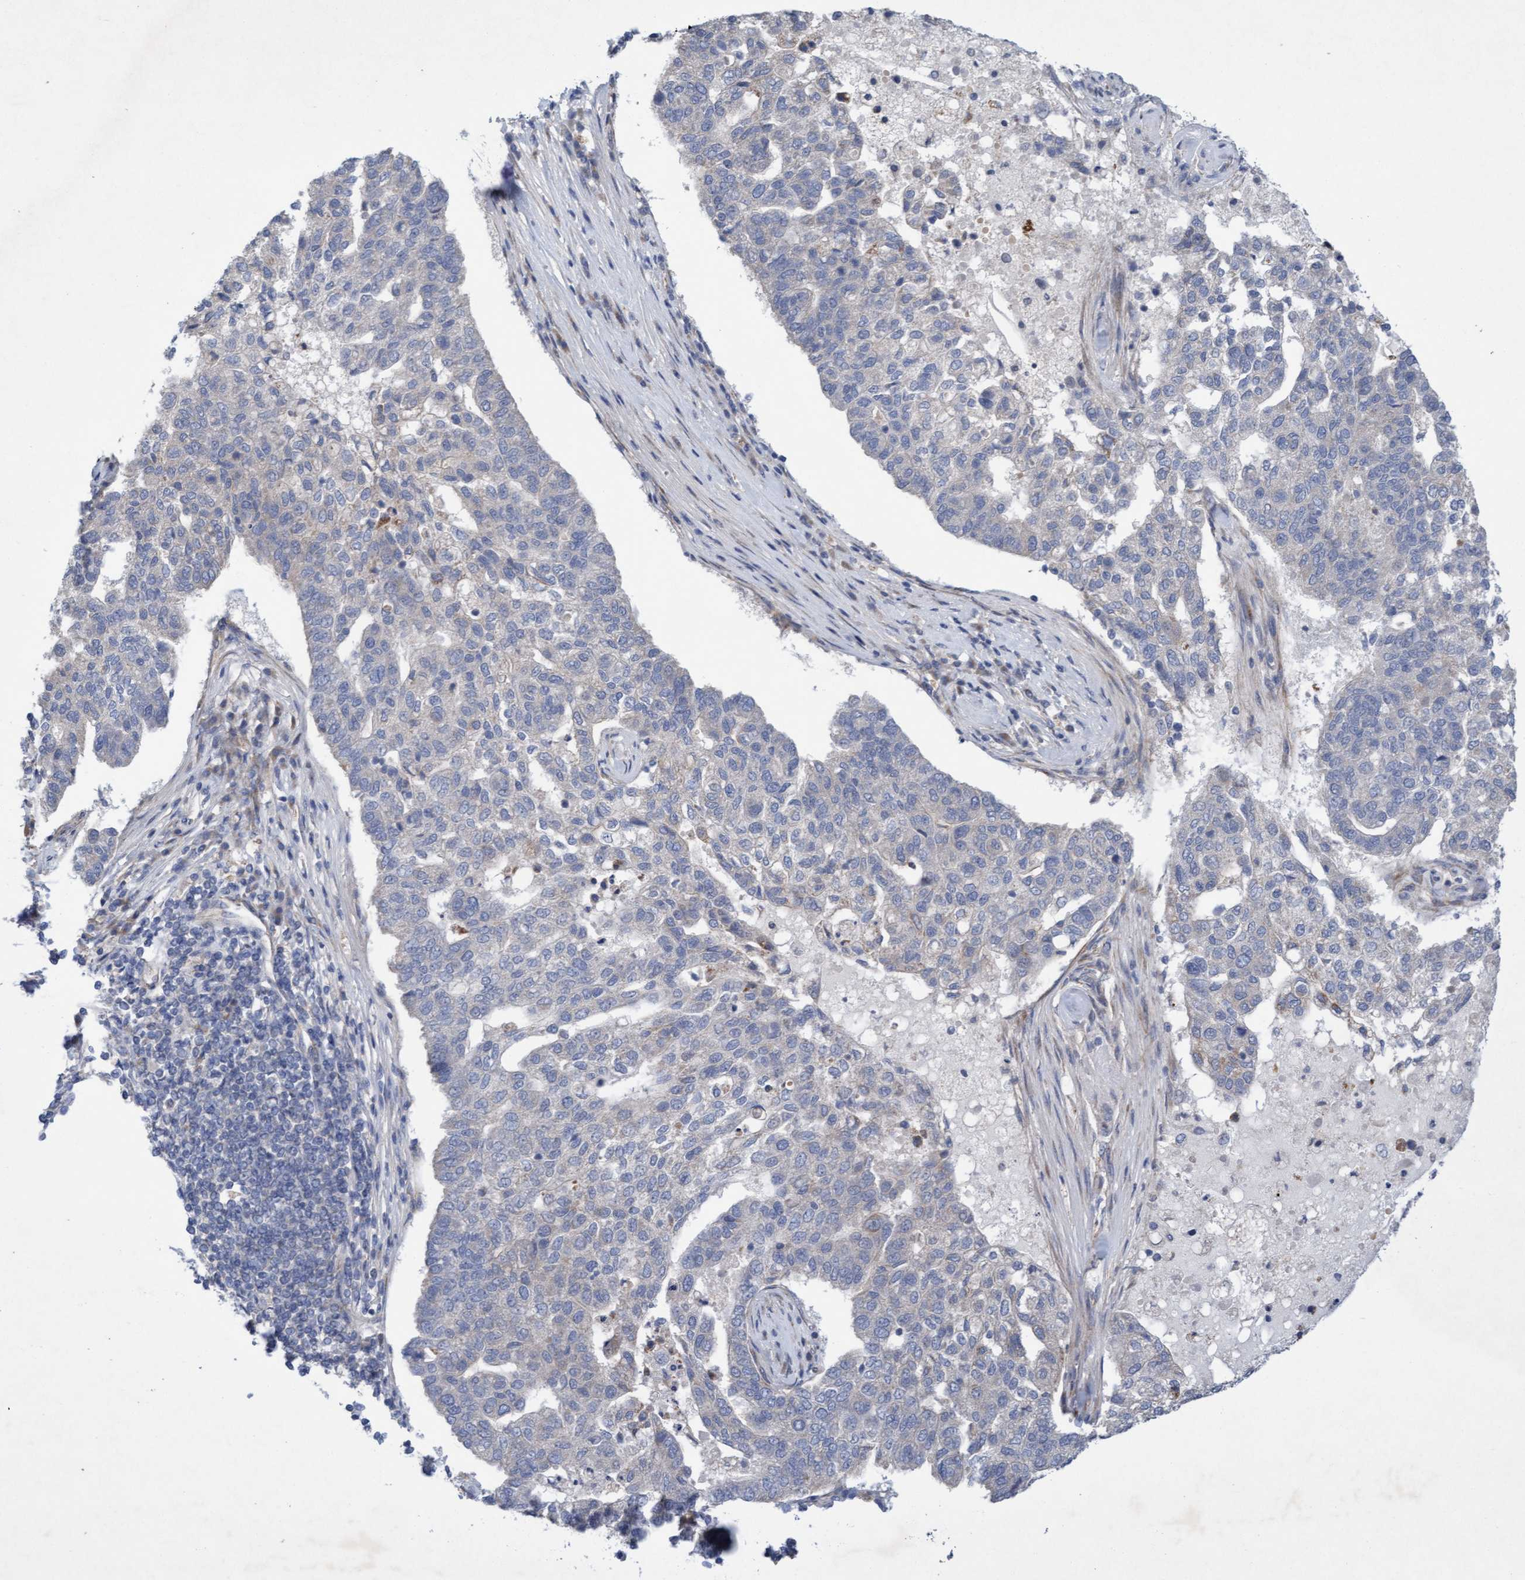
{"staining": {"intensity": "negative", "quantity": "none", "location": "none"}, "tissue": "pancreatic cancer", "cell_type": "Tumor cells", "image_type": "cancer", "snomed": [{"axis": "morphology", "description": "Adenocarcinoma, NOS"}, {"axis": "topography", "description": "Pancreas"}], "caption": "Tumor cells are negative for protein expression in human pancreatic cancer.", "gene": "DDHD2", "patient": {"sex": "female", "age": 61}}